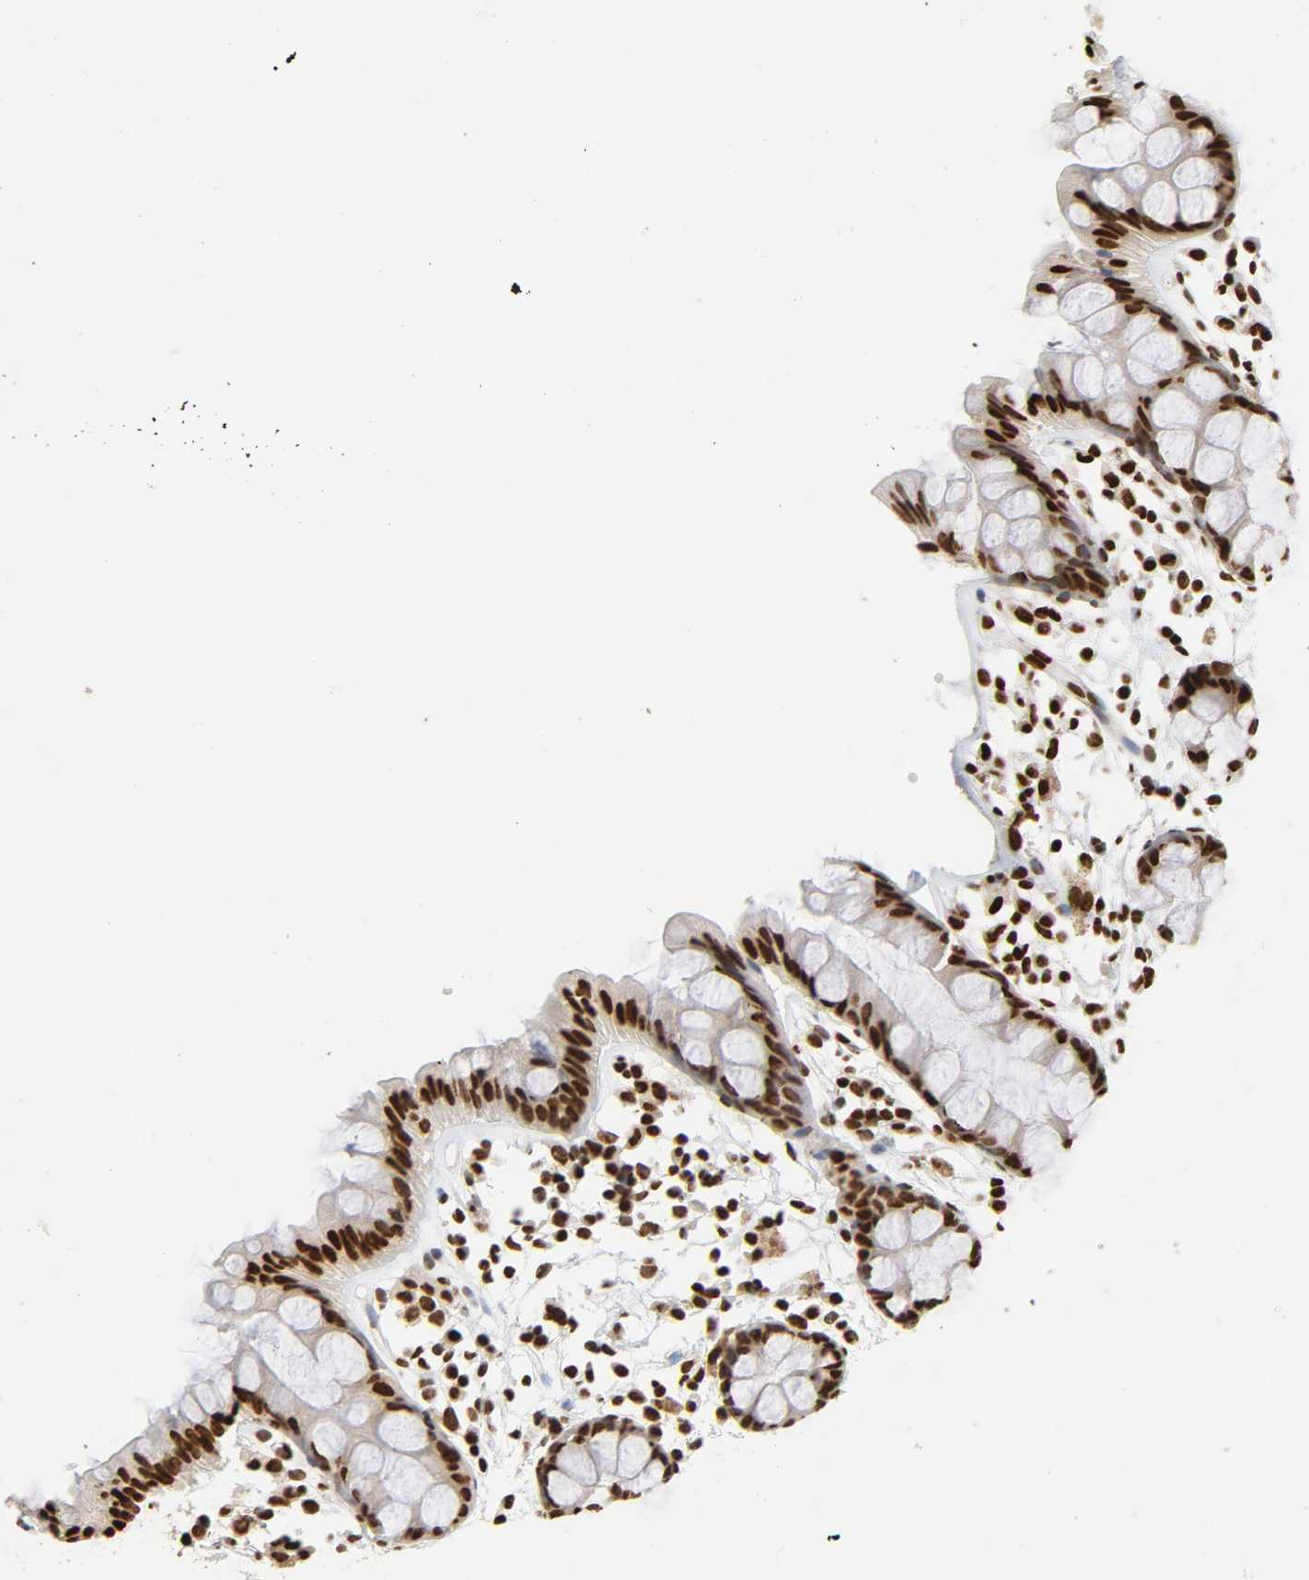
{"staining": {"intensity": "strong", "quantity": ">75%", "location": "nuclear"}, "tissue": "rectum", "cell_type": "Glandular cells", "image_type": "normal", "snomed": [{"axis": "morphology", "description": "Normal tissue, NOS"}, {"axis": "topography", "description": "Rectum"}], "caption": "Immunohistochemical staining of benign human rectum exhibits high levels of strong nuclear positivity in approximately >75% of glandular cells. The staining was performed using DAB (3,3'-diaminobenzidine), with brown indicating positive protein expression. Nuclei are stained blue with hematoxylin.", "gene": "HNRNPC", "patient": {"sex": "female", "age": 66}}